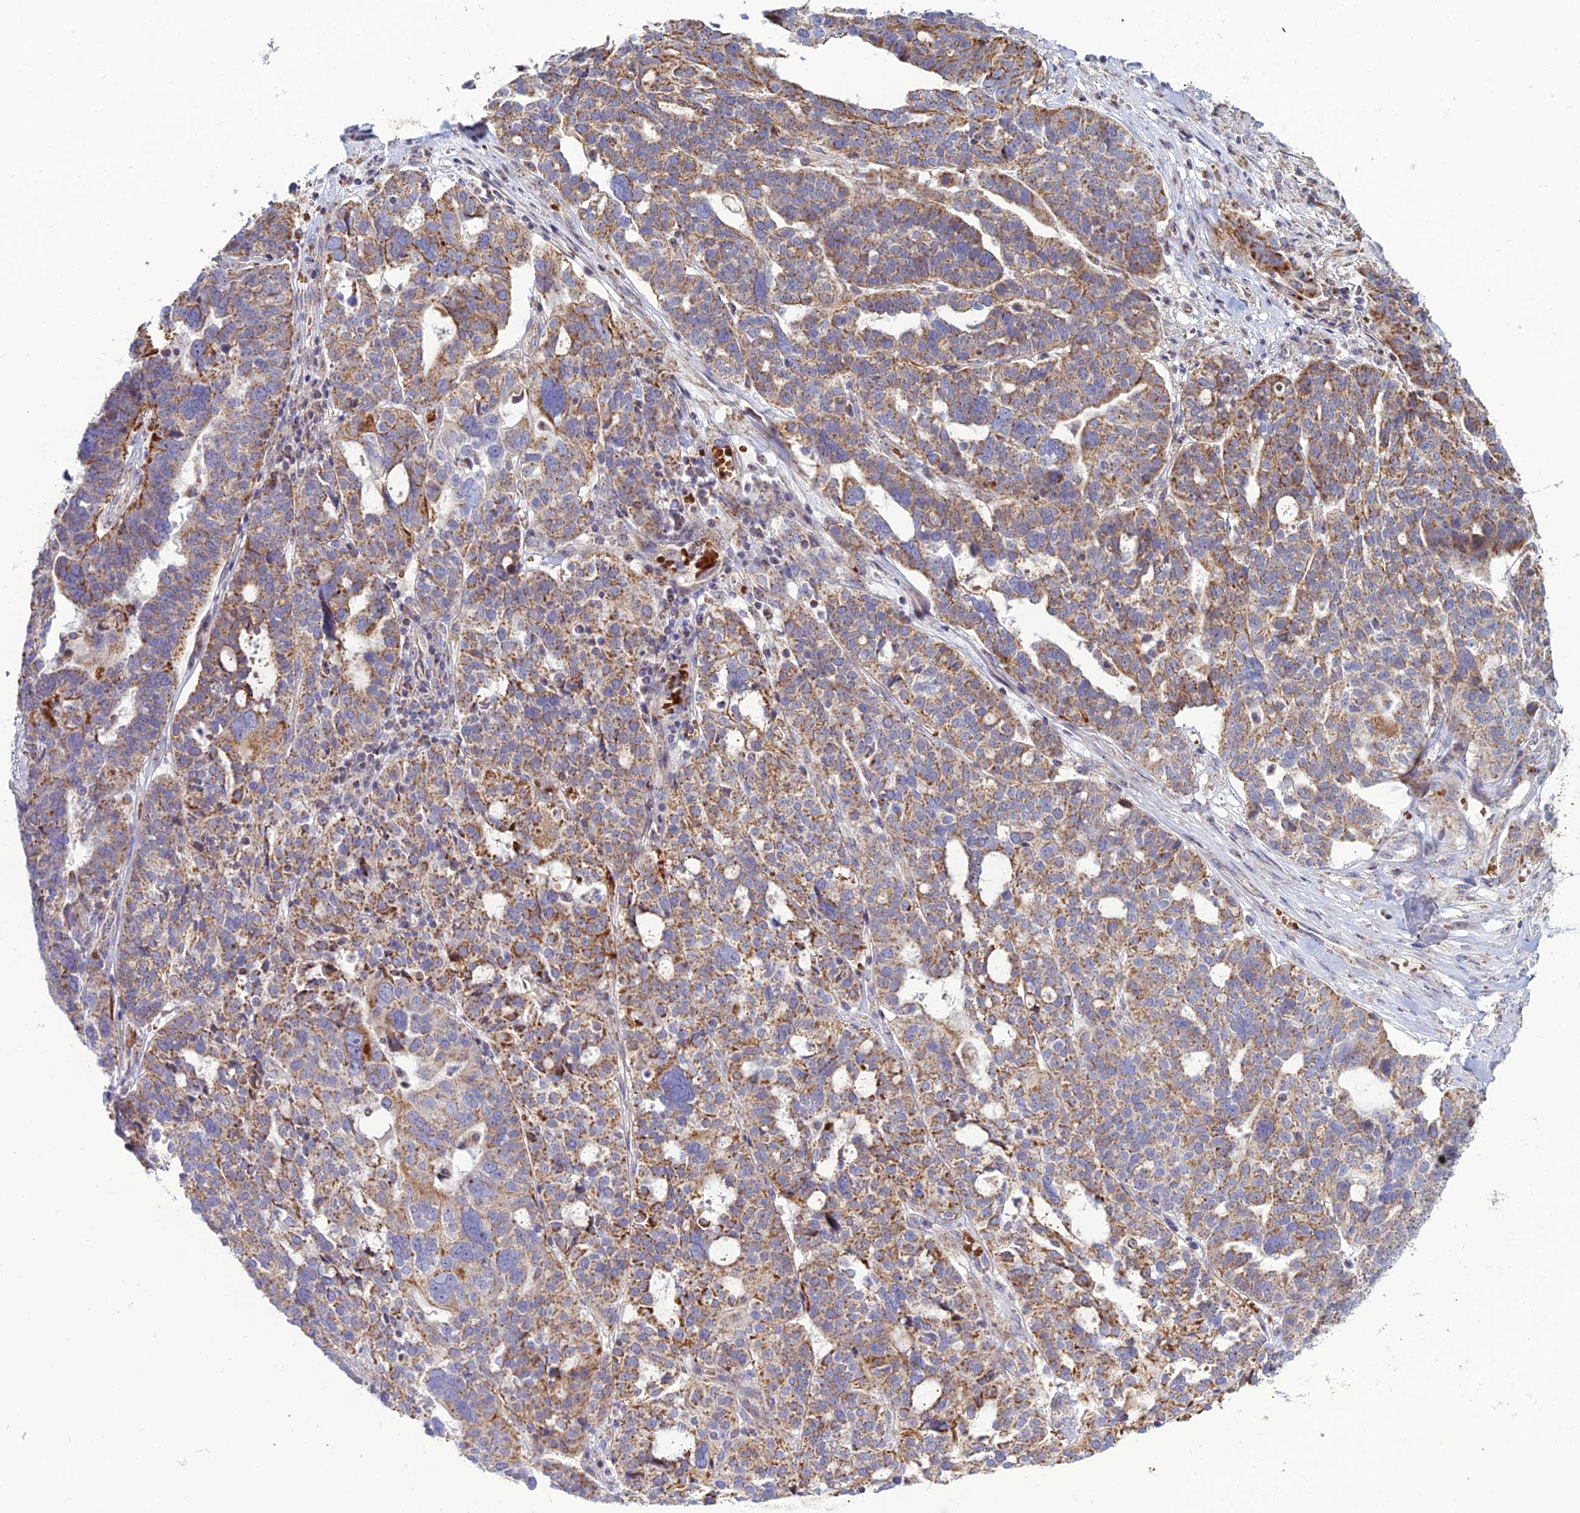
{"staining": {"intensity": "moderate", "quantity": ">75%", "location": "cytoplasmic/membranous"}, "tissue": "ovarian cancer", "cell_type": "Tumor cells", "image_type": "cancer", "snomed": [{"axis": "morphology", "description": "Cystadenocarcinoma, serous, NOS"}, {"axis": "topography", "description": "Ovary"}], "caption": "Immunohistochemical staining of human ovarian cancer (serous cystadenocarcinoma) reveals medium levels of moderate cytoplasmic/membranous positivity in approximately >75% of tumor cells.", "gene": "SLC35F4", "patient": {"sex": "female", "age": 59}}